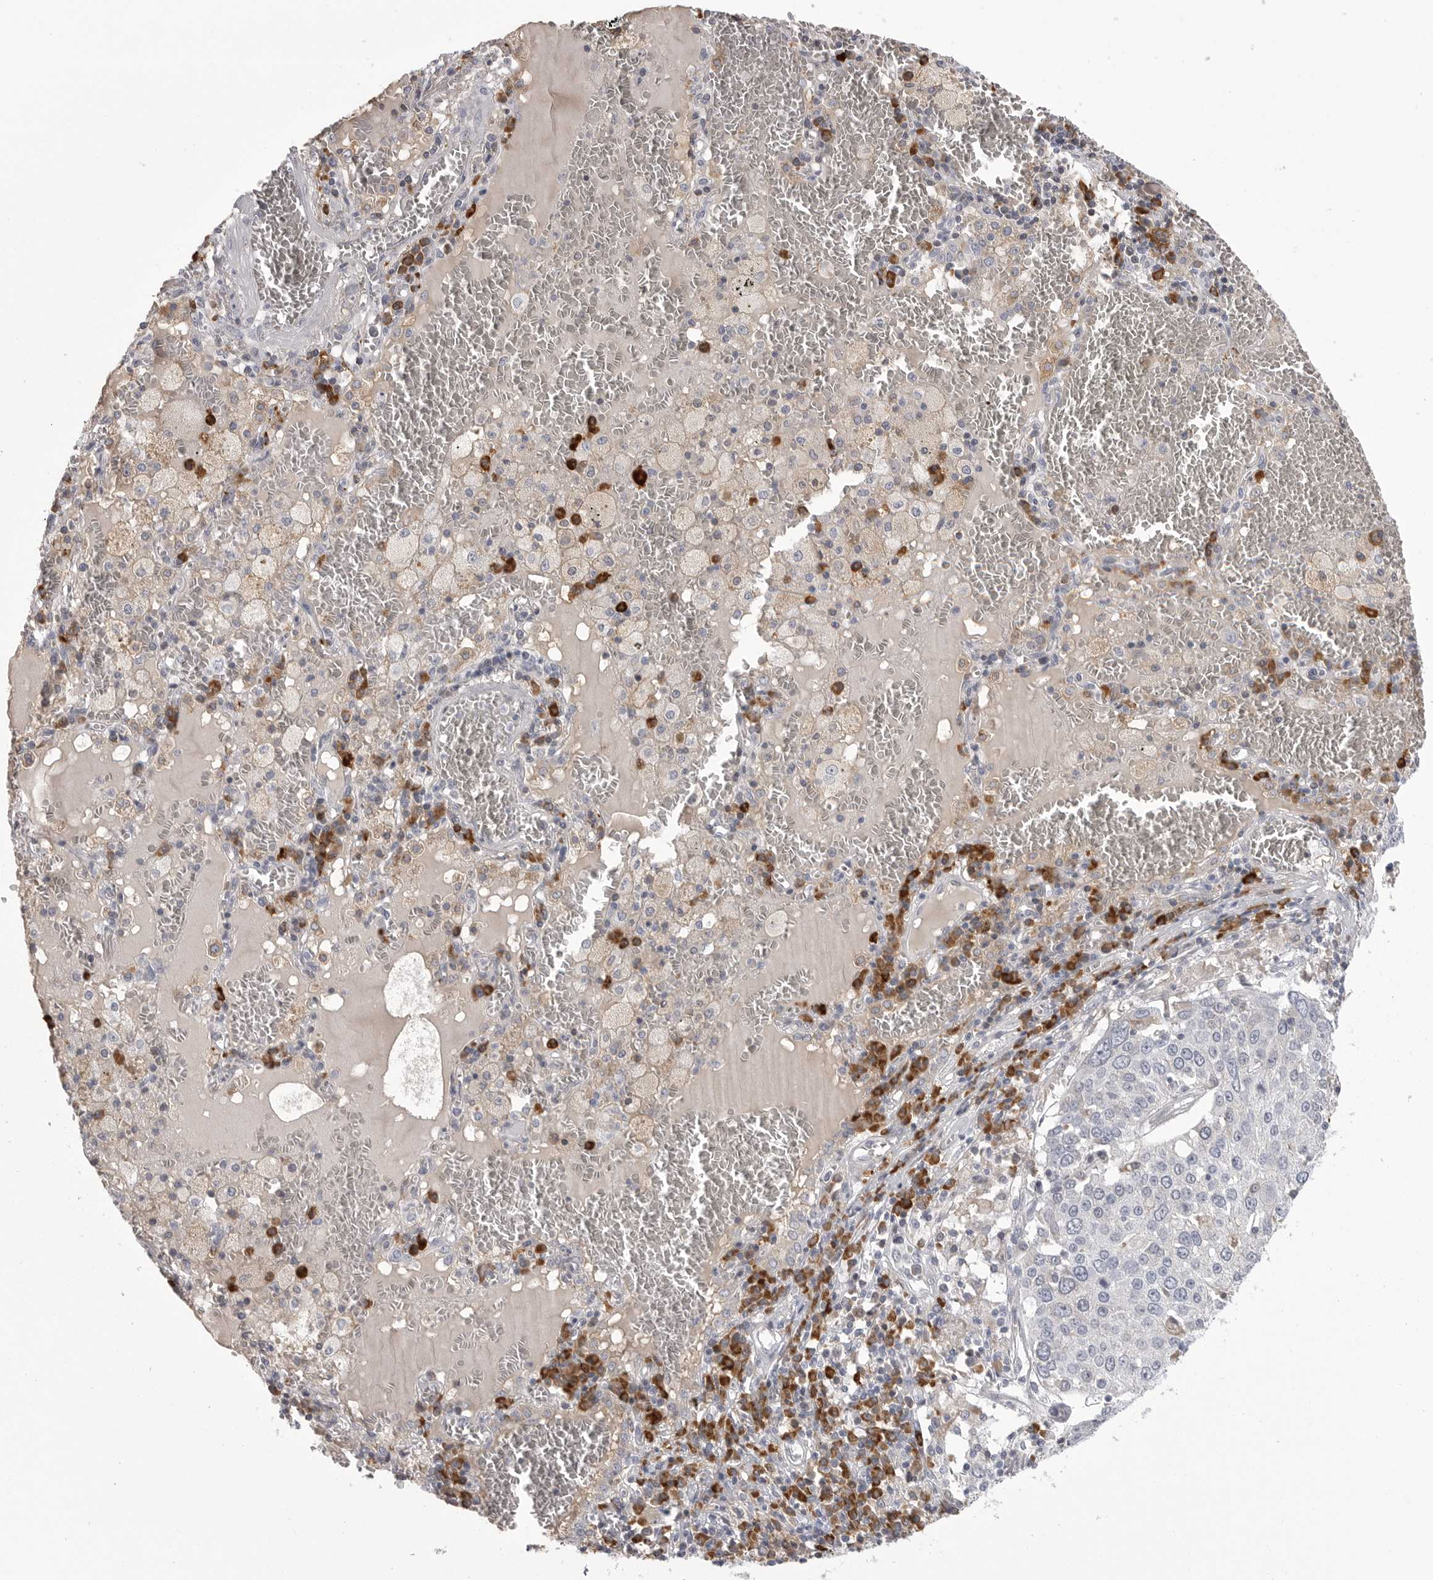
{"staining": {"intensity": "negative", "quantity": "none", "location": "none"}, "tissue": "lung cancer", "cell_type": "Tumor cells", "image_type": "cancer", "snomed": [{"axis": "morphology", "description": "Squamous cell carcinoma, NOS"}, {"axis": "topography", "description": "Lung"}], "caption": "The IHC image has no significant expression in tumor cells of lung squamous cell carcinoma tissue.", "gene": "FKBP2", "patient": {"sex": "male", "age": 65}}